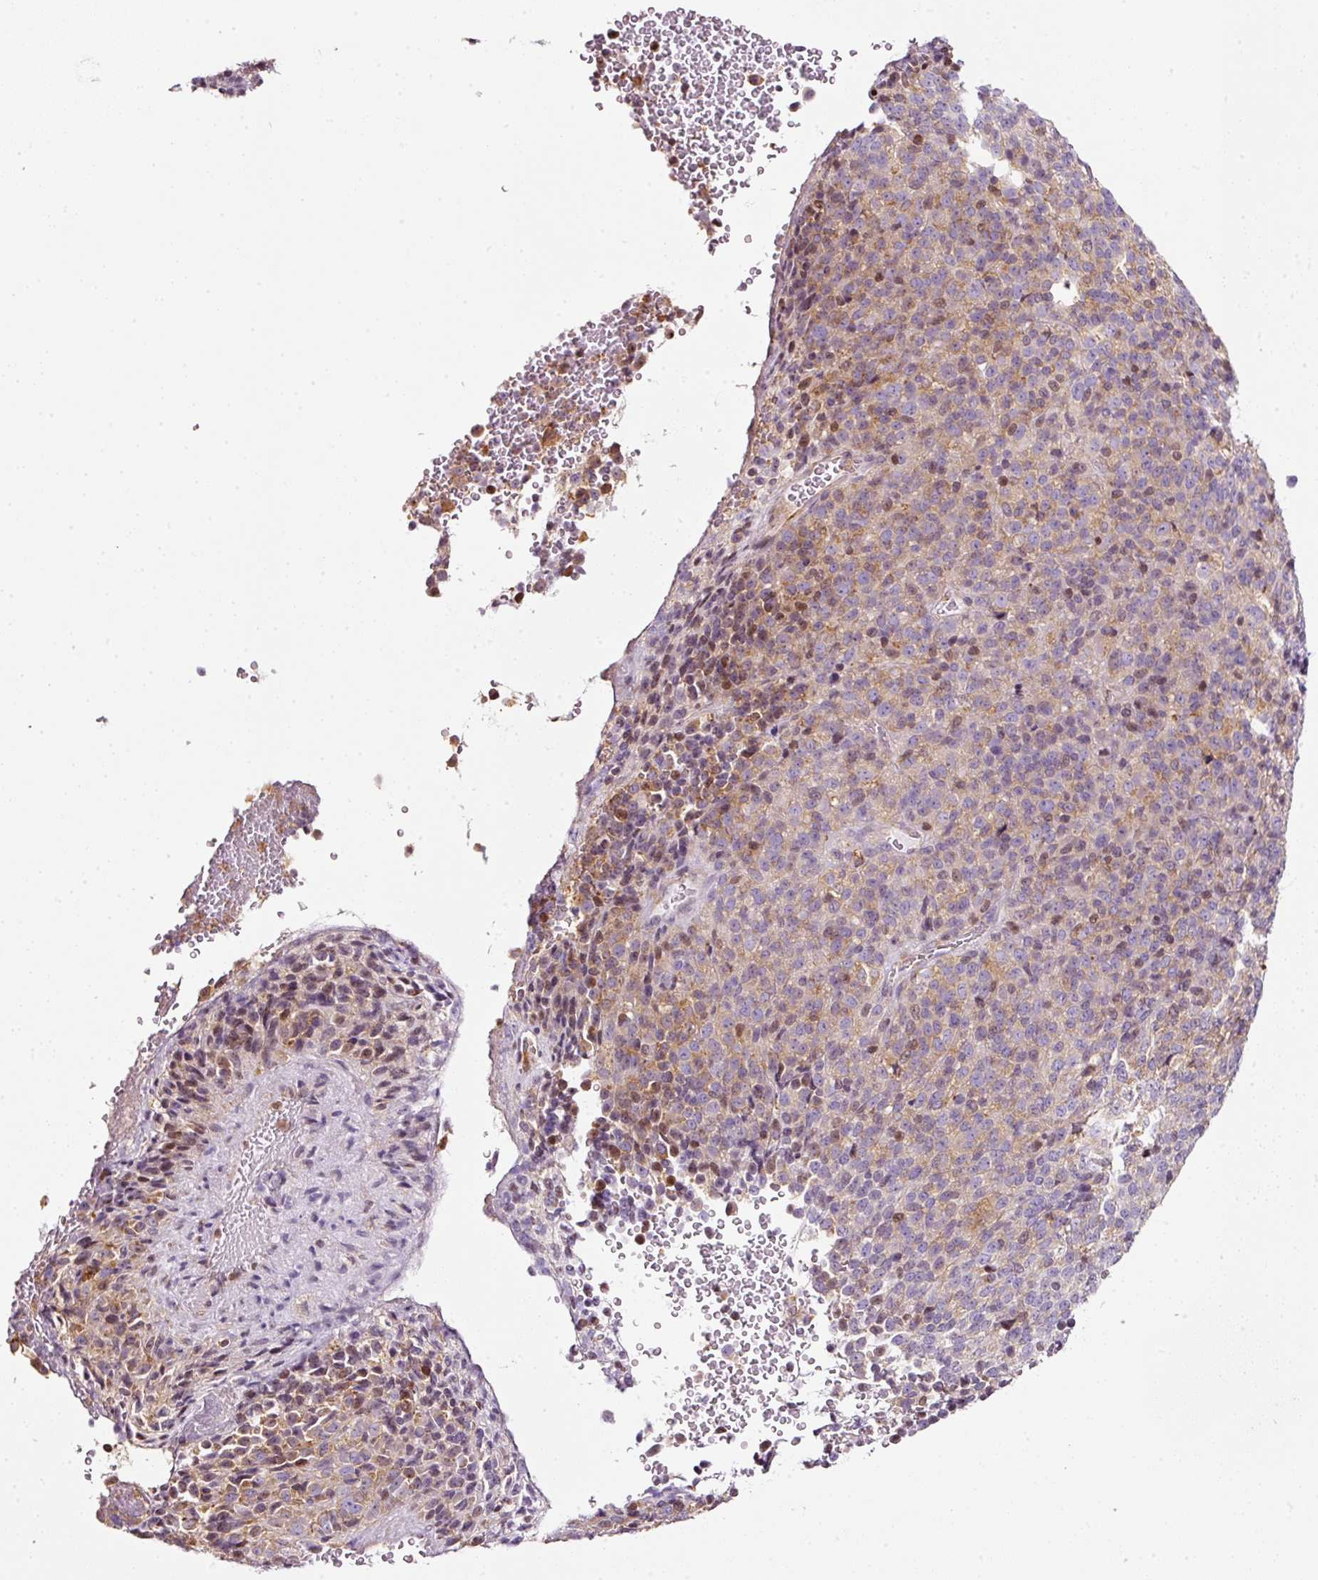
{"staining": {"intensity": "weak", "quantity": "25%-75%", "location": "cytoplasmic/membranous"}, "tissue": "melanoma", "cell_type": "Tumor cells", "image_type": "cancer", "snomed": [{"axis": "morphology", "description": "Malignant melanoma, Metastatic site"}, {"axis": "topography", "description": "Brain"}], "caption": "Protein expression analysis of human malignant melanoma (metastatic site) reveals weak cytoplasmic/membranous expression in about 25%-75% of tumor cells. The staining was performed using DAB (3,3'-diaminobenzidine) to visualize the protein expression in brown, while the nuclei were stained in blue with hematoxylin (Magnification: 20x).", "gene": "SCNM1", "patient": {"sex": "female", "age": 56}}